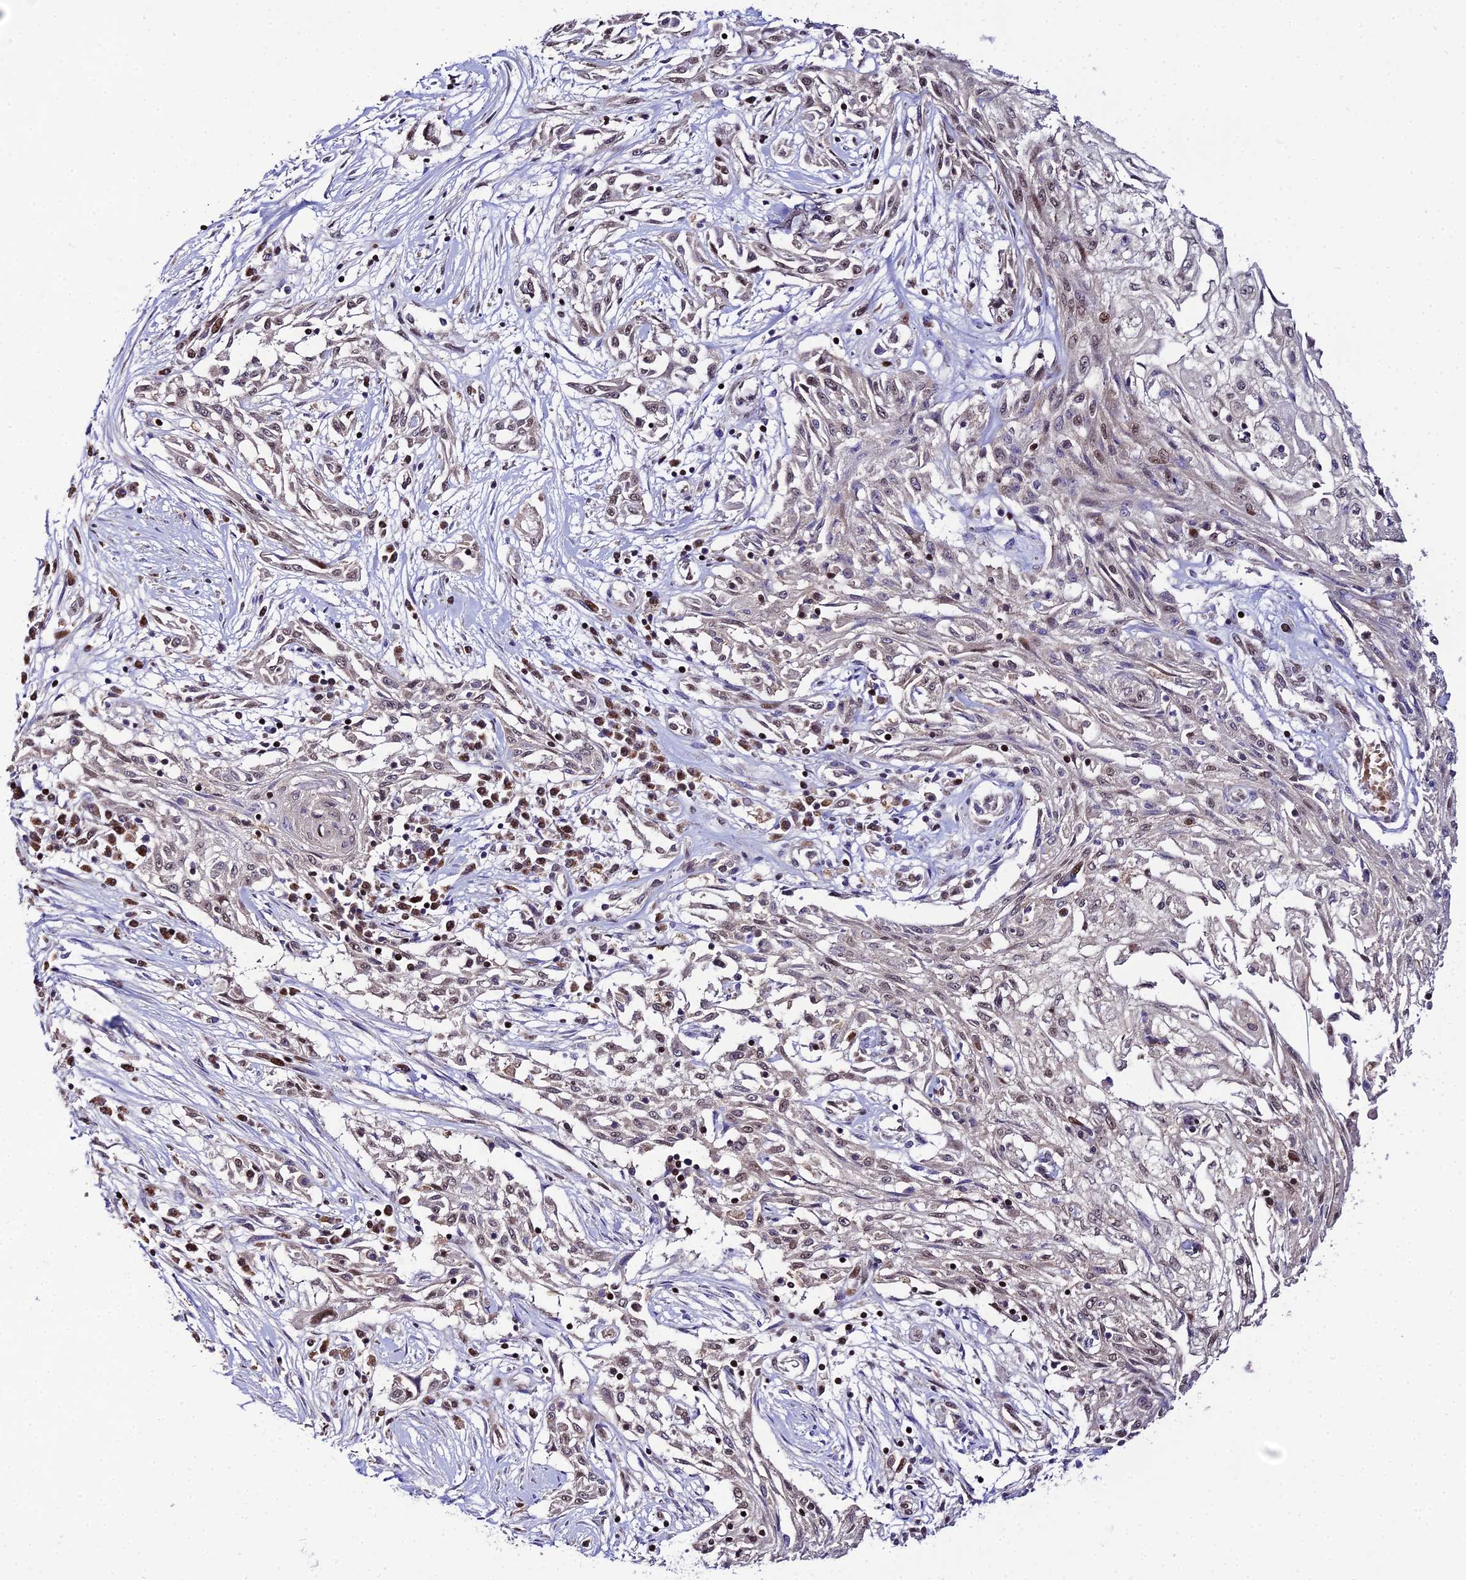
{"staining": {"intensity": "weak", "quantity": "25%-75%", "location": "nuclear"}, "tissue": "skin cancer", "cell_type": "Tumor cells", "image_type": "cancer", "snomed": [{"axis": "morphology", "description": "Squamous cell carcinoma, NOS"}, {"axis": "morphology", "description": "Squamous cell carcinoma, metastatic, NOS"}, {"axis": "topography", "description": "Skin"}, {"axis": "topography", "description": "Lymph node"}], "caption": "The photomicrograph reveals immunohistochemical staining of skin metastatic squamous cell carcinoma. There is weak nuclear expression is present in about 25%-75% of tumor cells.", "gene": "CIB3", "patient": {"sex": "male", "age": 75}}